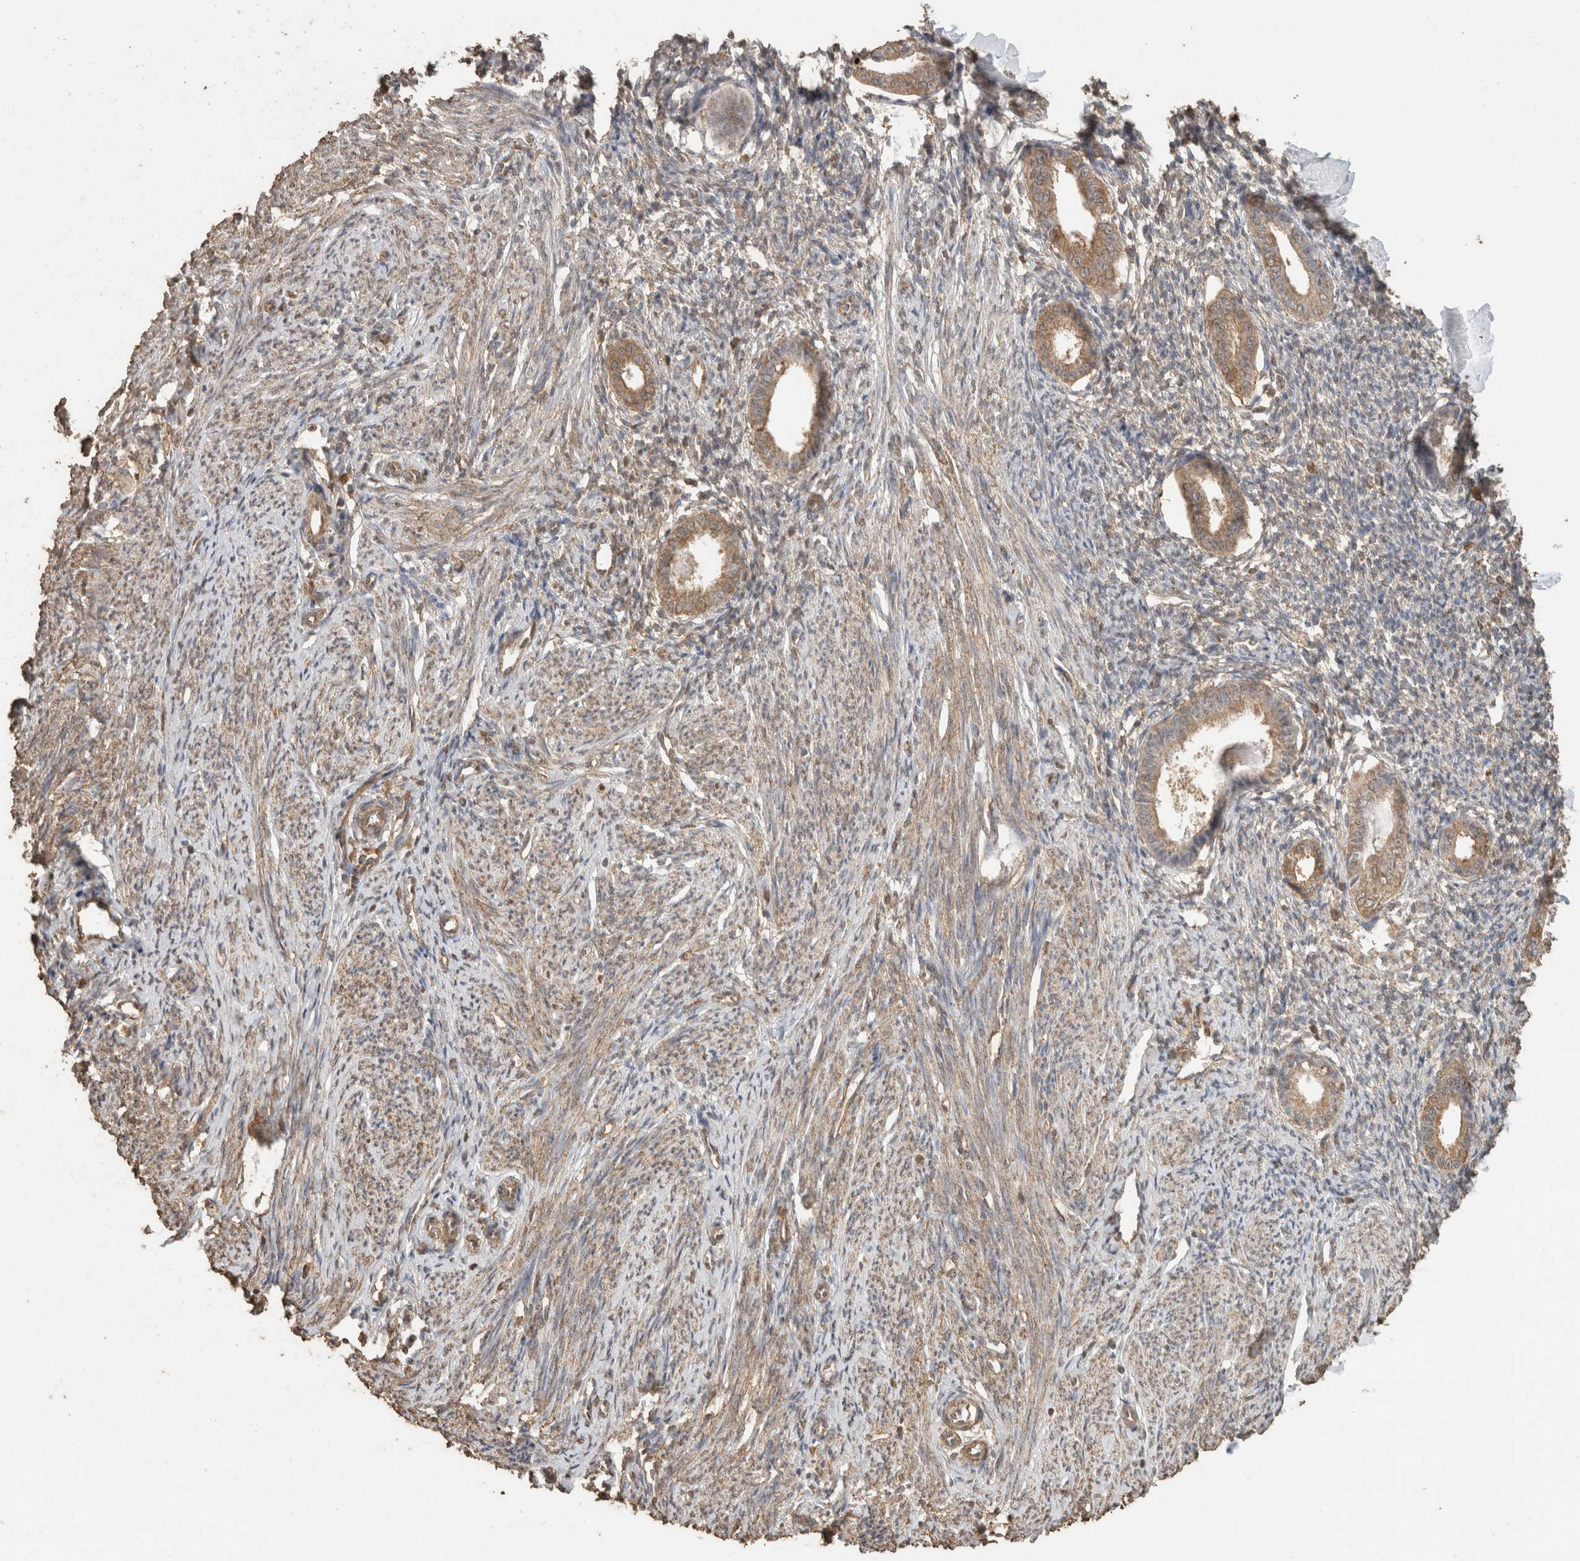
{"staining": {"intensity": "negative", "quantity": "none", "location": "none"}, "tissue": "endometrium", "cell_type": "Cells in endometrial stroma", "image_type": "normal", "snomed": [{"axis": "morphology", "description": "Normal tissue, NOS"}, {"axis": "topography", "description": "Endometrium"}], "caption": "This is an IHC histopathology image of benign endometrium. There is no positivity in cells in endometrial stroma.", "gene": "CX3CL1", "patient": {"sex": "female", "age": 56}}